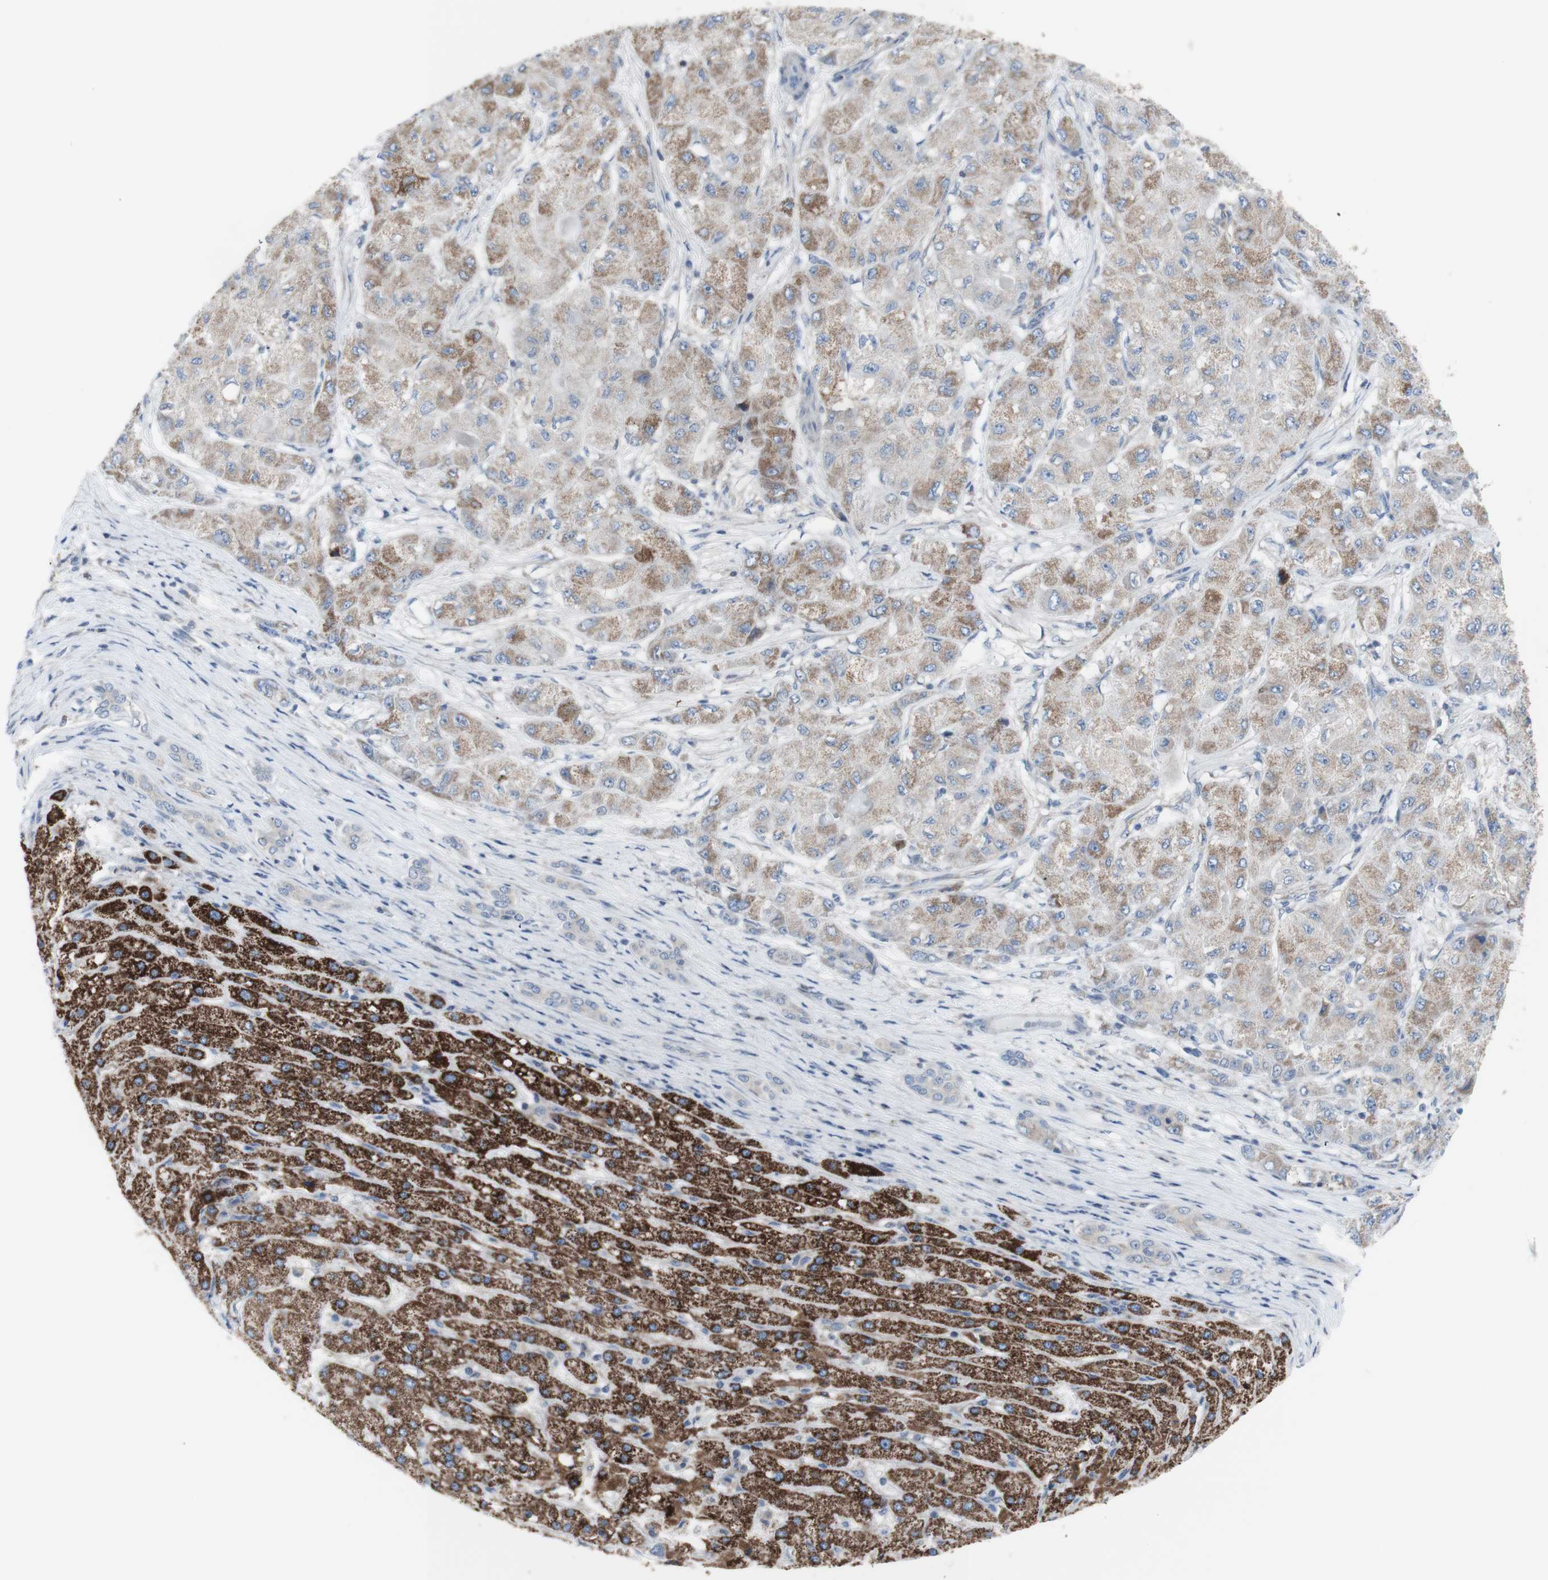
{"staining": {"intensity": "moderate", "quantity": "25%-75%", "location": "cytoplasmic/membranous"}, "tissue": "liver cancer", "cell_type": "Tumor cells", "image_type": "cancer", "snomed": [{"axis": "morphology", "description": "Carcinoma, Hepatocellular, NOS"}, {"axis": "topography", "description": "Liver"}], "caption": "The histopathology image reveals immunohistochemical staining of liver hepatocellular carcinoma. There is moderate cytoplasmic/membranous staining is seen in about 25%-75% of tumor cells.", "gene": "C3orf52", "patient": {"sex": "male", "age": 80}}